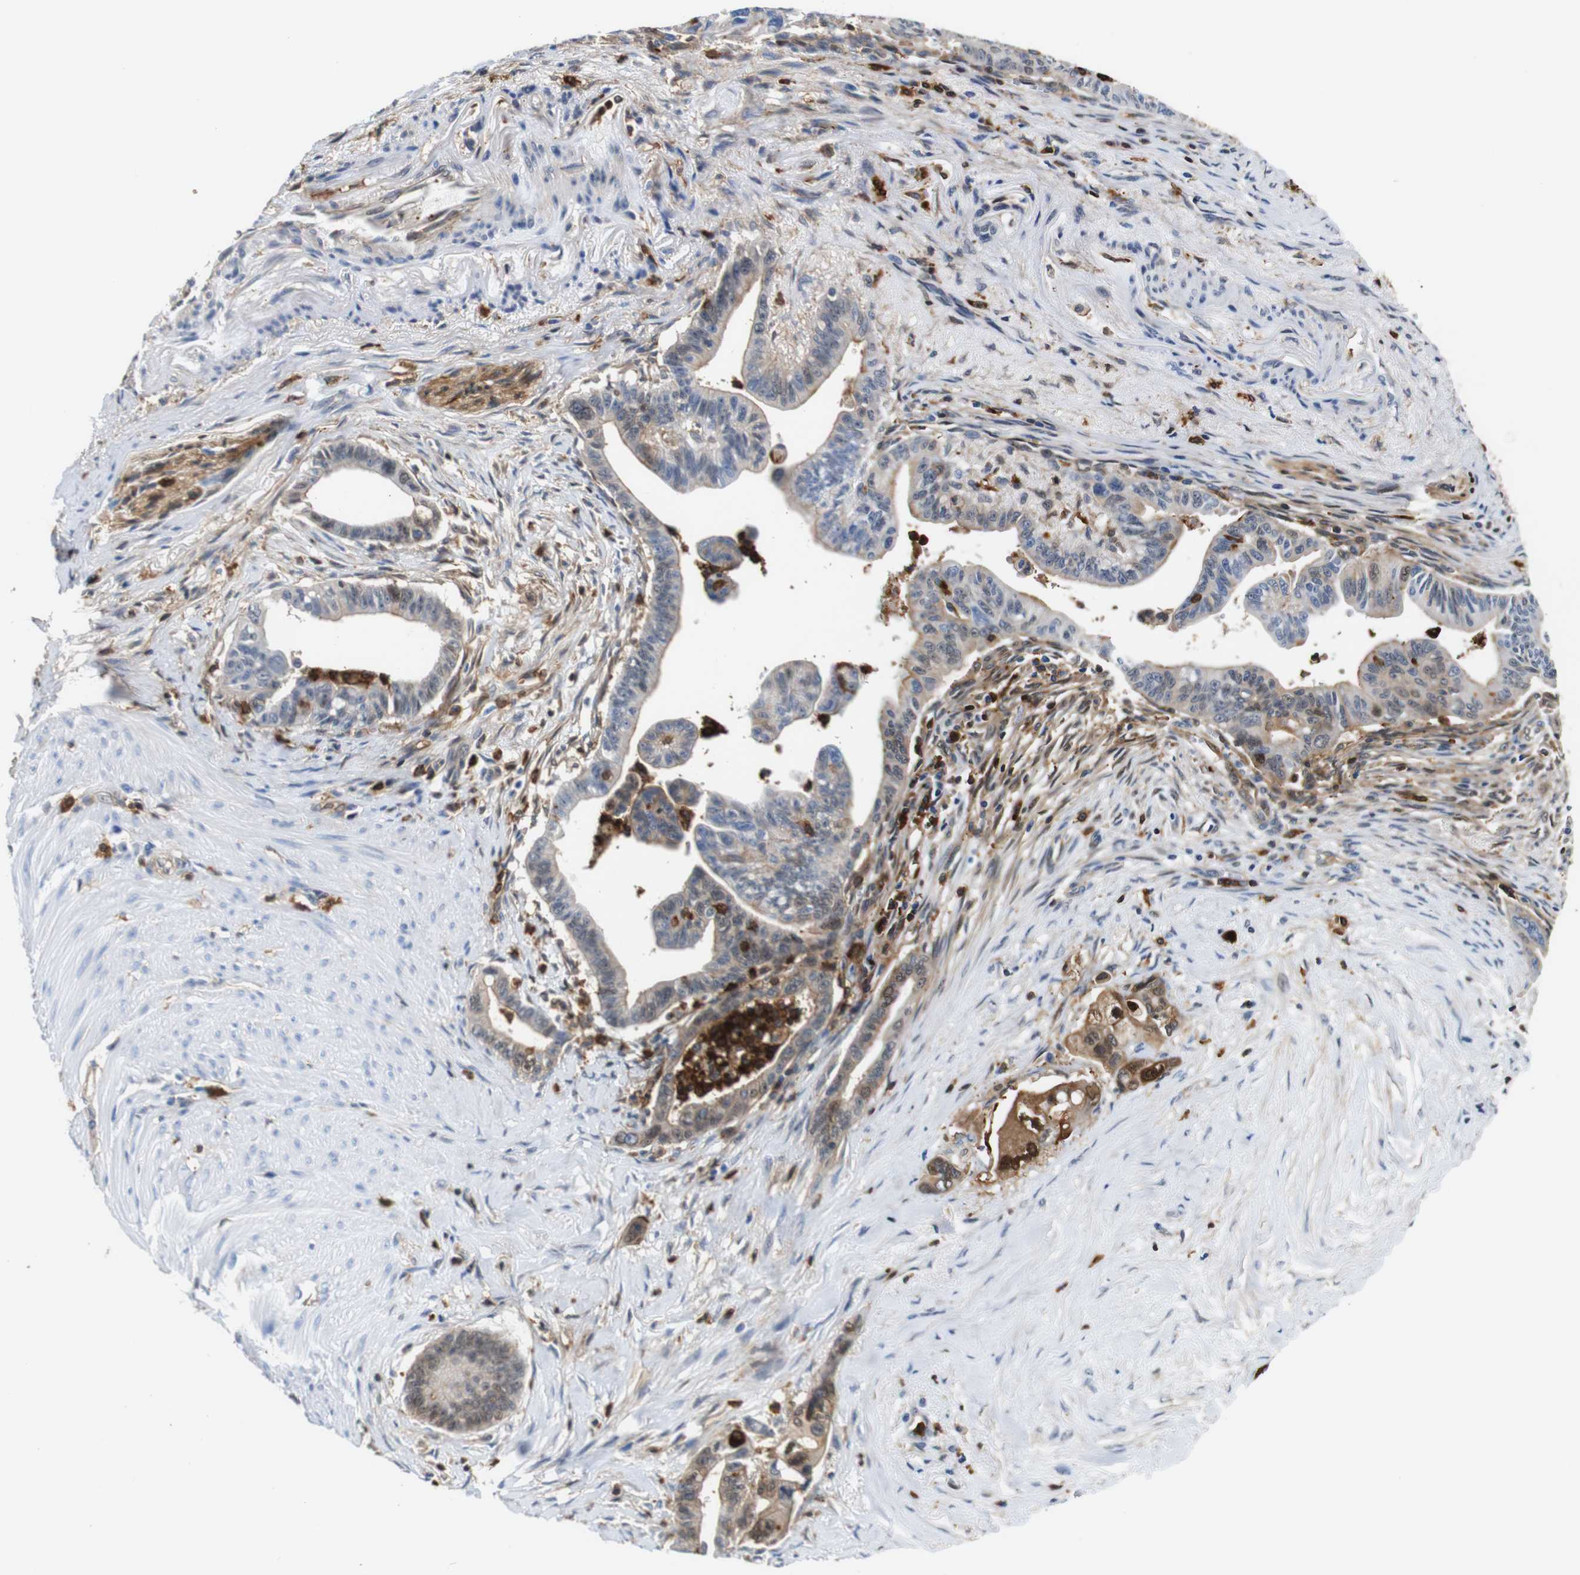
{"staining": {"intensity": "weak", "quantity": "25%-75%", "location": "cytoplasmic/membranous"}, "tissue": "pancreatic cancer", "cell_type": "Tumor cells", "image_type": "cancer", "snomed": [{"axis": "morphology", "description": "Adenocarcinoma, NOS"}, {"axis": "topography", "description": "Pancreas"}], "caption": "This histopathology image displays pancreatic adenocarcinoma stained with immunohistochemistry to label a protein in brown. The cytoplasmic/membranous of tumor cells show weak positivity for the protein. Nuclei are counter-stained blue.", "gene": "ANXA1", "patient": {"sex": "male", "age": 70}}